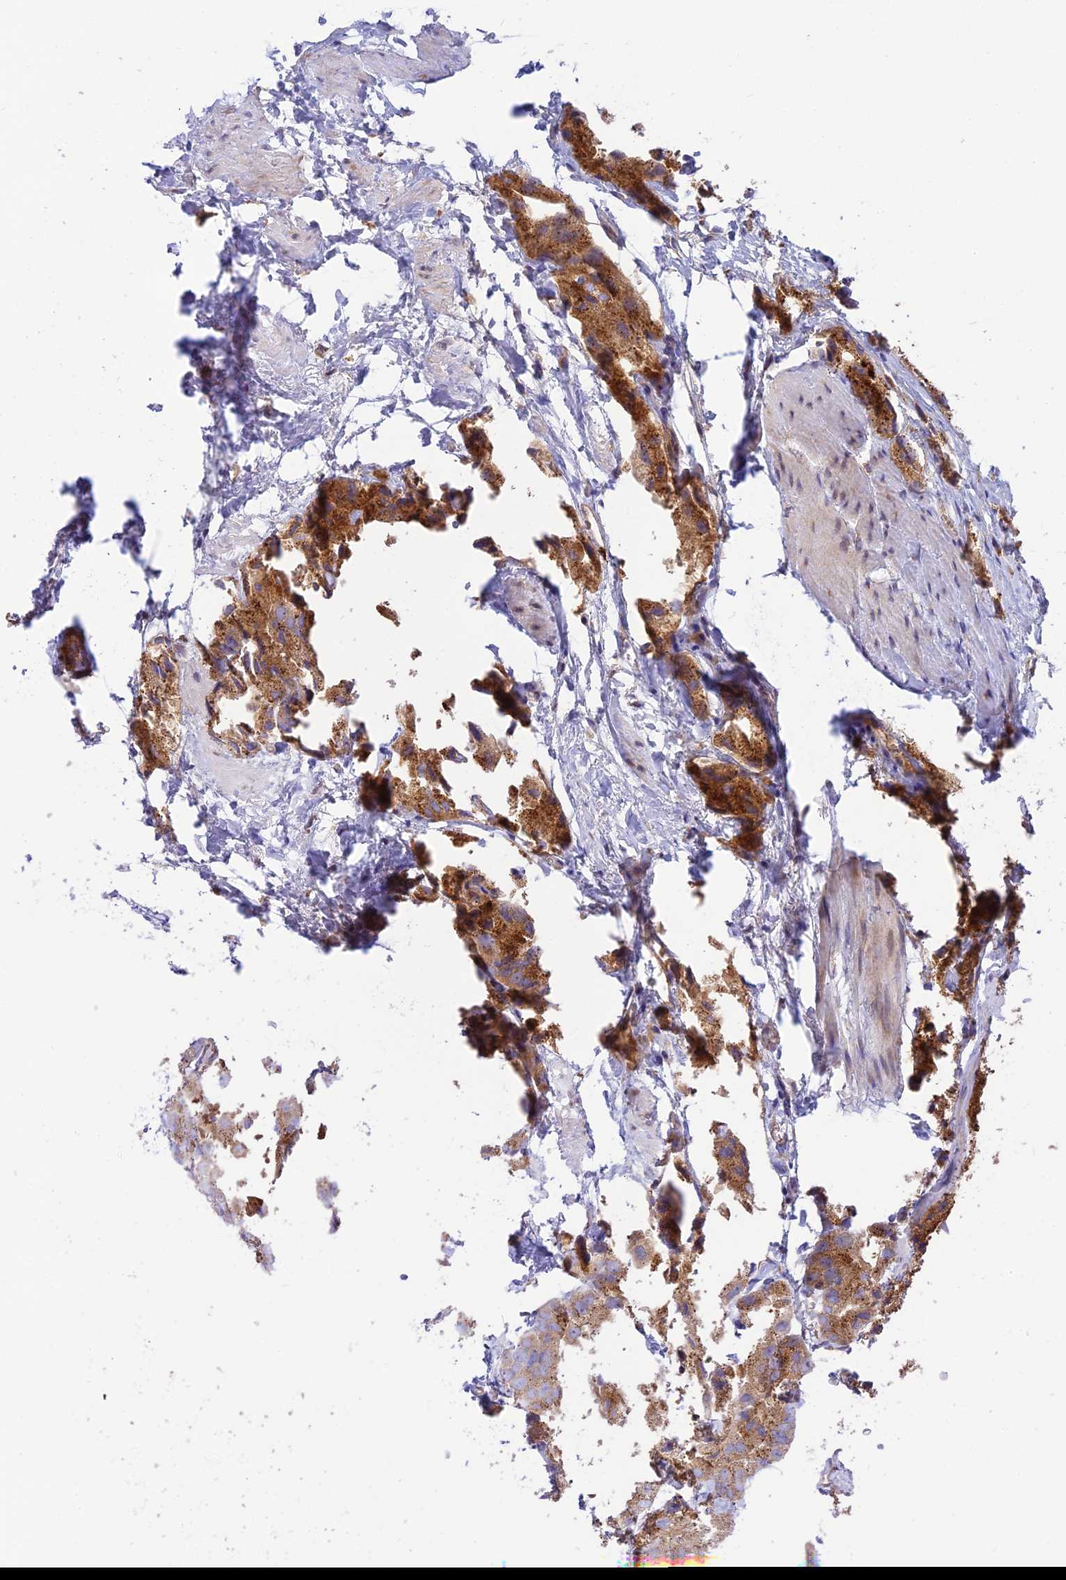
{"staining": {"intensity": "moderate", "quantity": ">75%", "location": "cytoplasmic/membranous"}, "tissue": "prostate cancer", "cell_type": "Tumor cells", "image_type": "cancer", "snomed": [{"axis": "morphology", "description": "Adenocarcinoma, High grade"}, {"axis": "topography", "description": "Prostate"}], "caption": "Immunohistochemistry (DAB) staining of human prostate cancer (adenocarcinoma (high-grade)) exhibits moderate cytoplasmic/membranous protein staining in approximately >75% of tumor cells.", "gene": "PIMREG", "patient": {"sex": "male", "age": 66}}